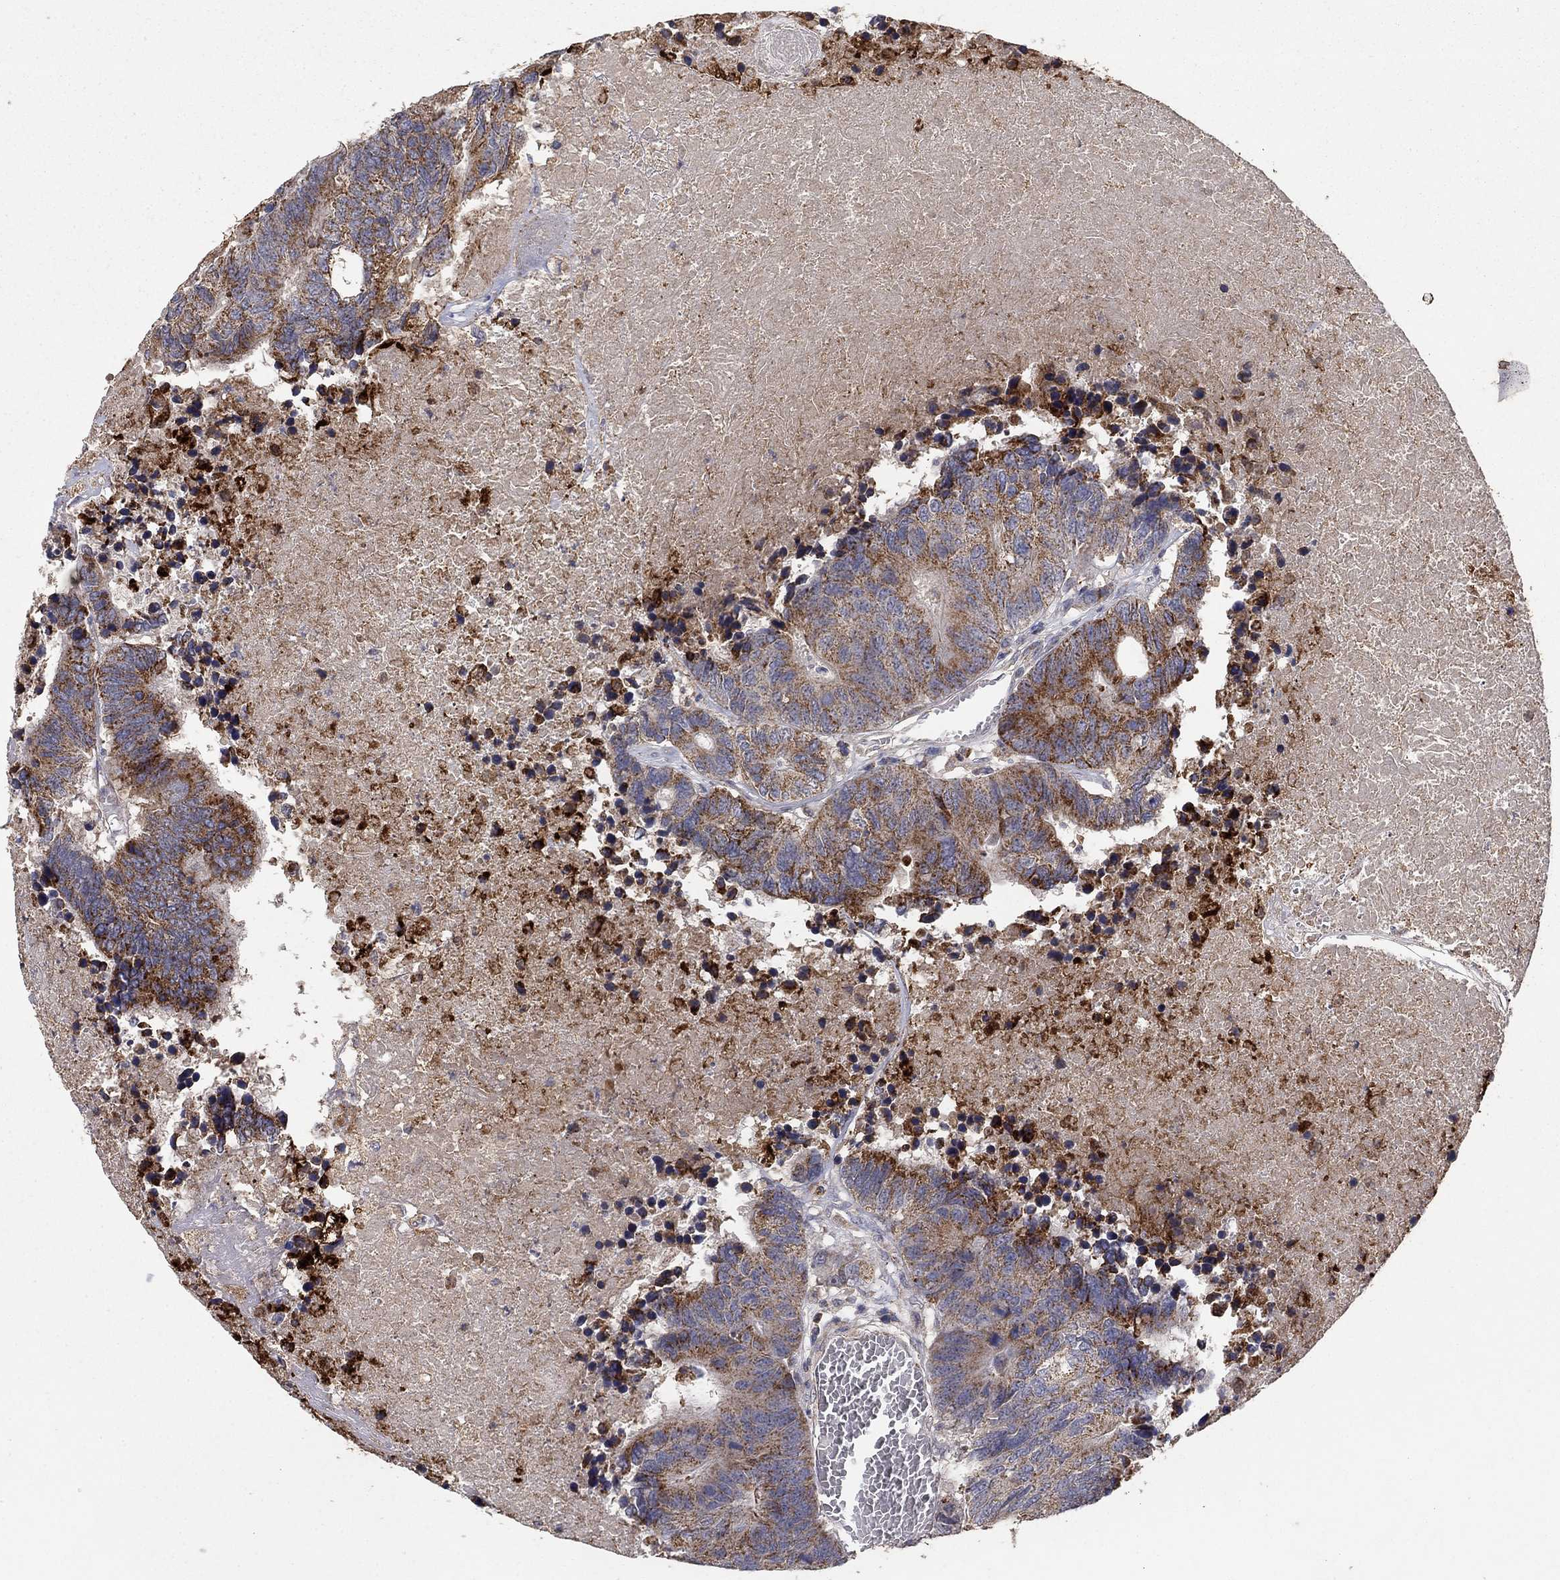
{"staining": {"intensity": "strong", "quantity": "25%-75%", "location": "cytoplasmic/membranous"}, "tissue": "colorectal cancer", "cell_type": "Tumor cells", "image_type": "cancer", "snomed": [{"axis": "morphology", "description": "Adenocarcinoma, NOS"}, {"axis": "topography", "description": "Colon"}], "caption": "The micrograph shows immunohistochemical staining of colorectal cancer. There is strong cytoplasmic/membranous expression is present in approximately 25%-75% of tumor cells.", "gene": "GPSM1", "patient": {"sex": "female", "age": 48}}